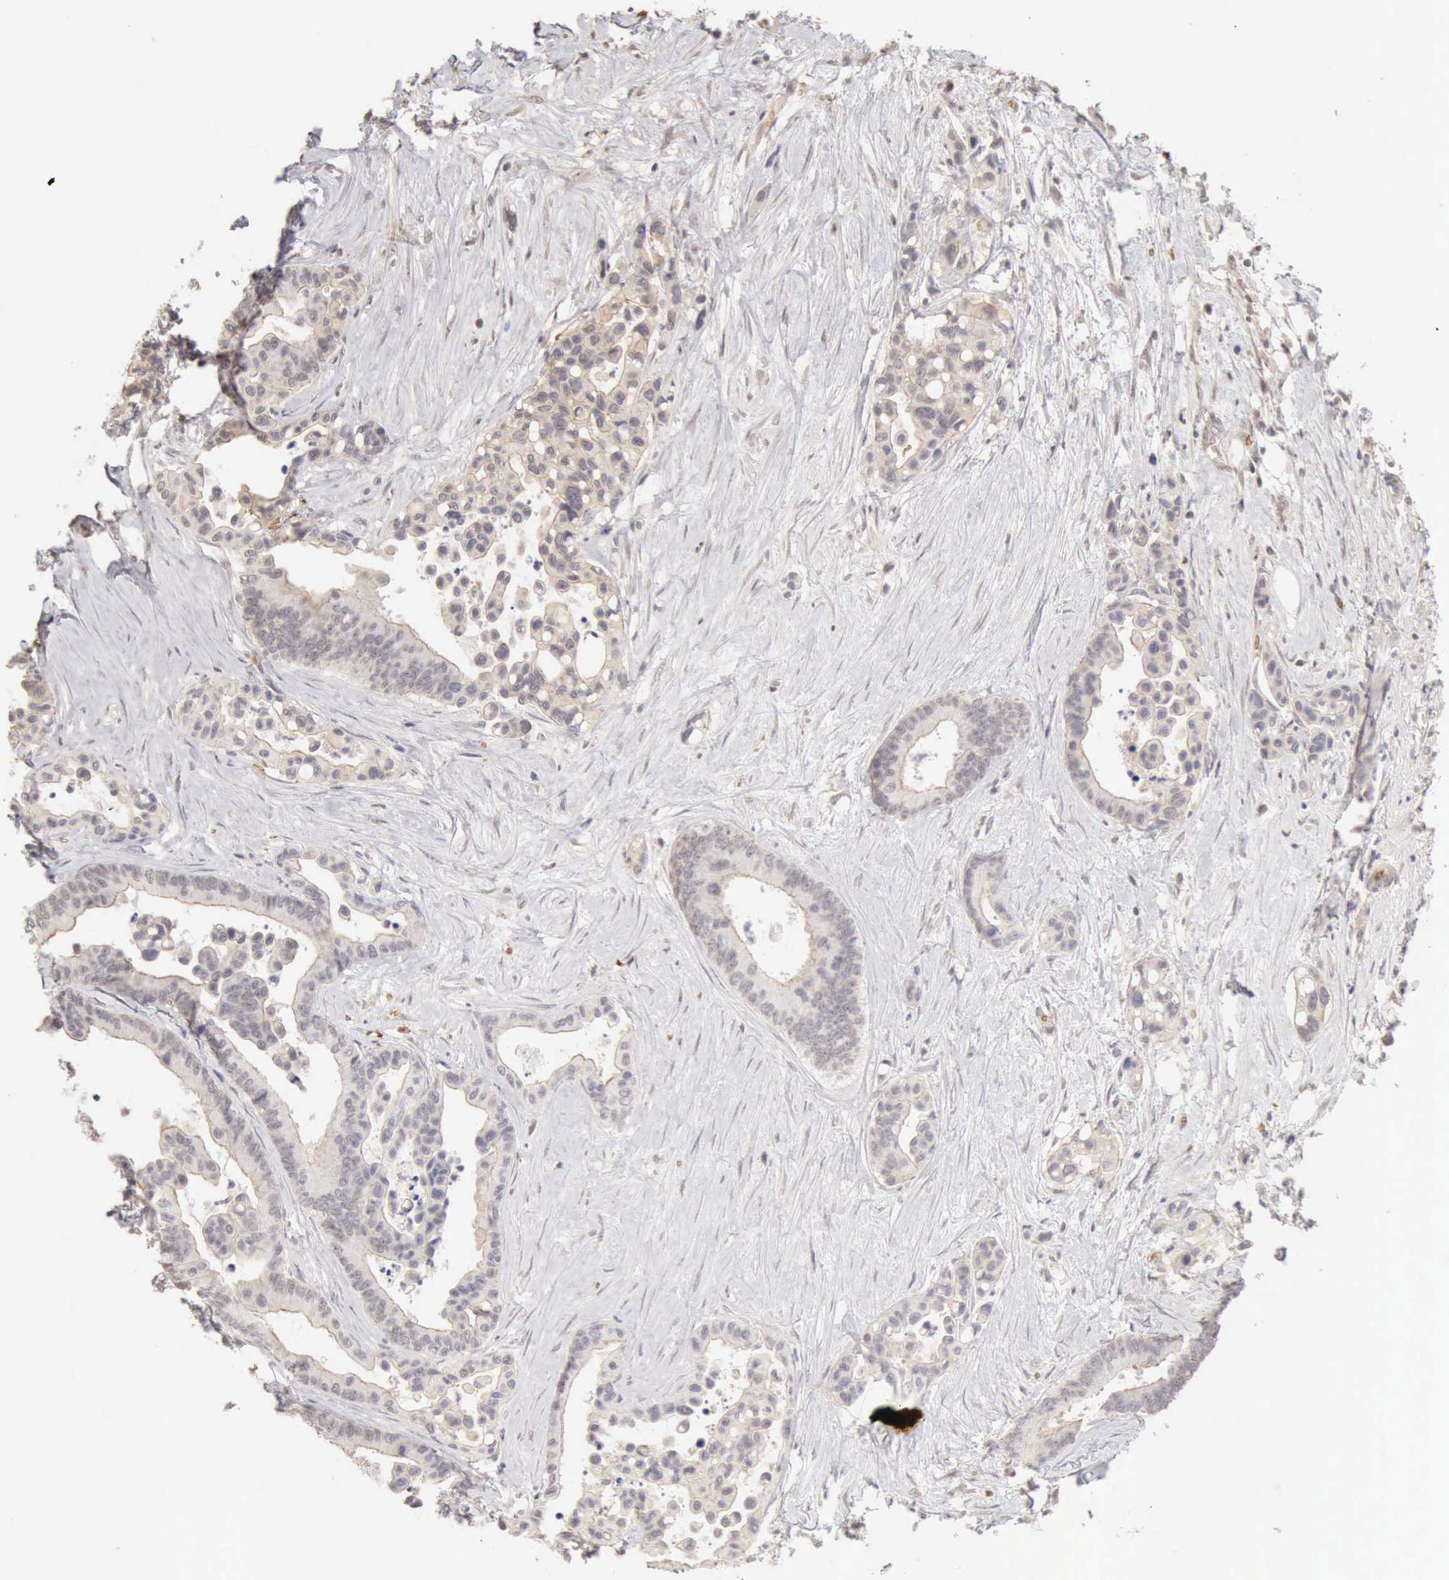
{"staining": {"intensity": "weak", "quantity": ">75%", "location": "cytoplasmic/membranous"}, "tissue": "colorectal cancer", "cell_type": "Tumor cells", "image_type": "cancer", "snomed": [{"axis": "morphology", "description": "Adenocarcinoma, NOS"}, {"axis": "topography", "description": "Colon"}], "caption": "Colorectal cancer stained for a protein (brown) exhibits weak cytoplasmic/membranous positive expression in about >75% of tumor cells.", "gene": "CFI", "patient": {"sex": "male", "age": 82}}